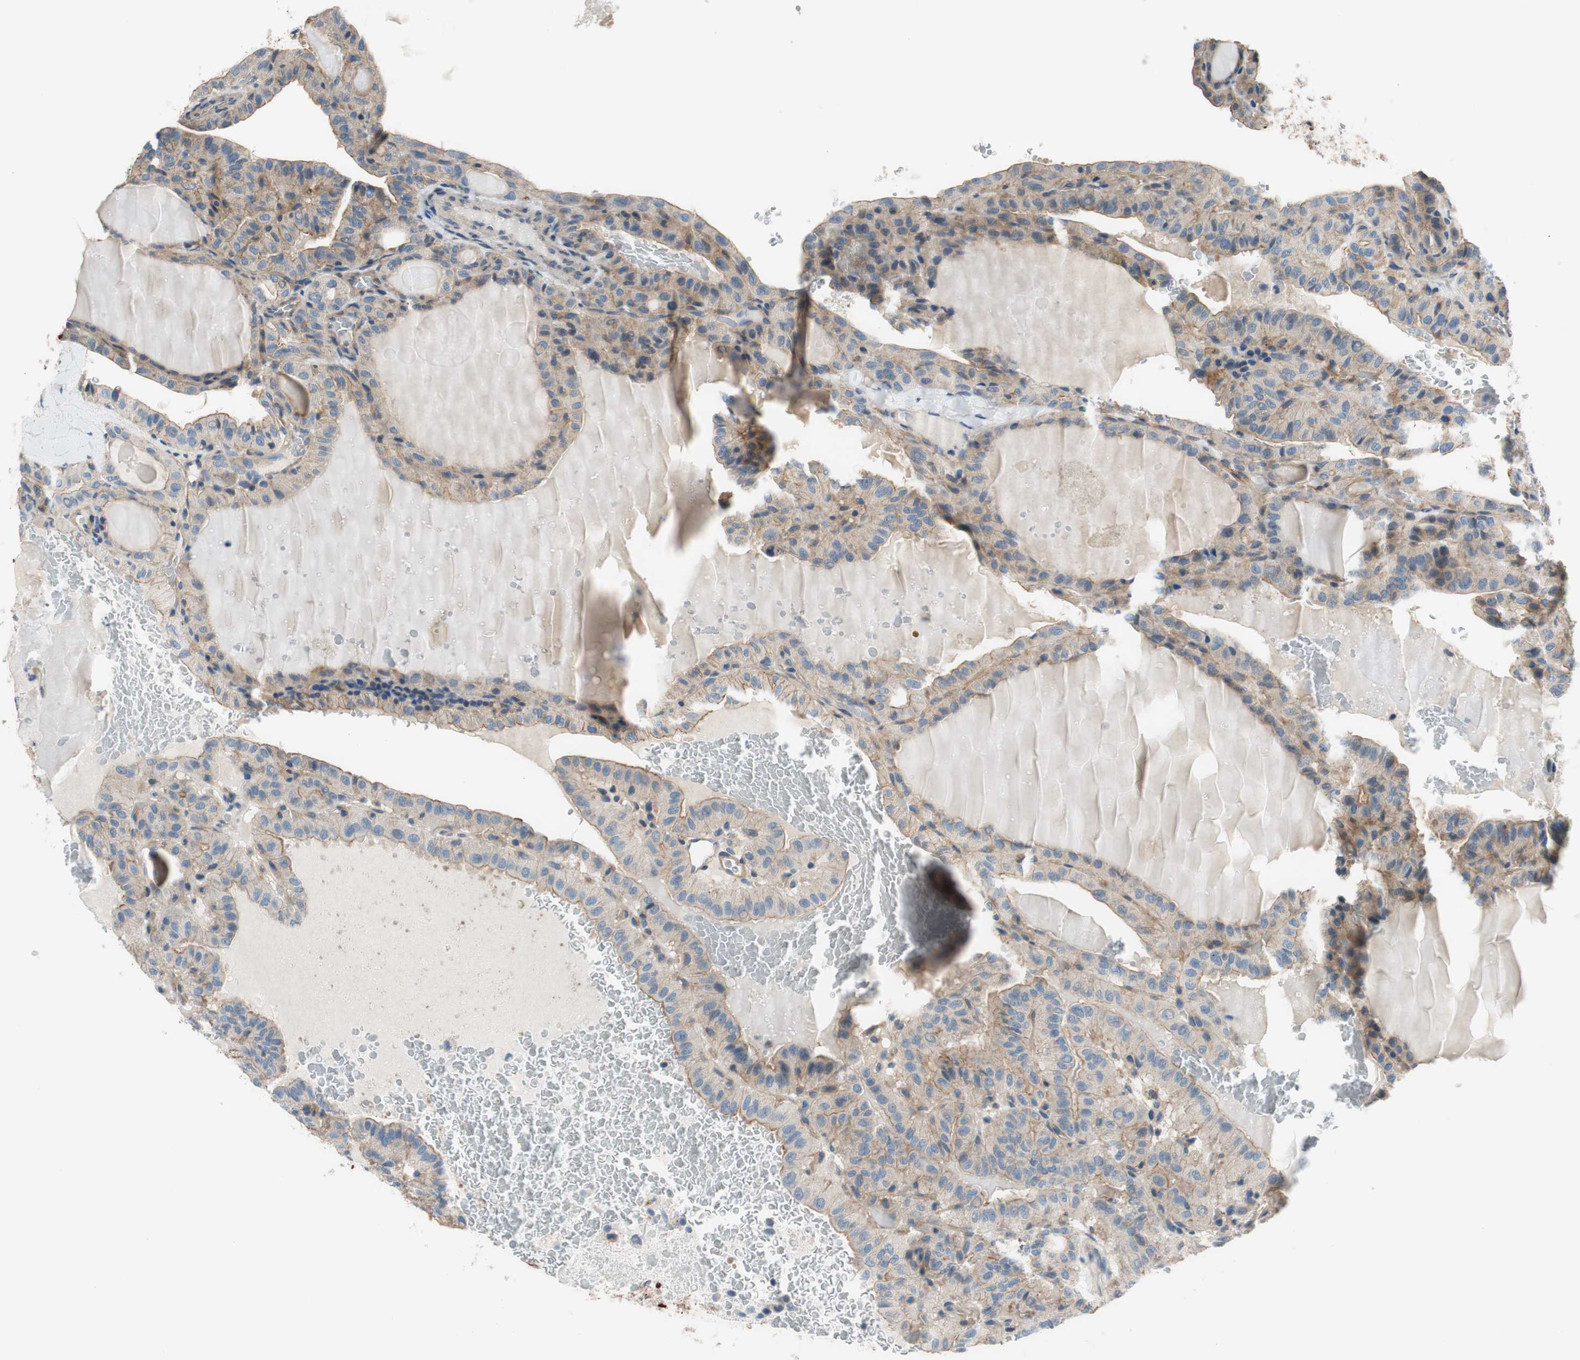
{"staining": {"intensity": "weak", "quantity": ">75%", "location": "cytoplasmic/membranous"}, "tissue": "thyroid cancer", "cell_type": "Tumor cells", "image_type": "cancer", "snomed": [{"axis": "morphology", "description": "Papillary adenocarcinoma, NOS"}, {"axis": "topography", "description": "Thyroid gland"}], "caption": "About >75% of tumor cells in thyroid cancer (papillary adenocarcinoma) display weak cytoplasmic/membranous protein staining as visualized by brown immunohistochemical staining.", "gene": "CALML3", "patient": {"sex": "male", "age": 77}}